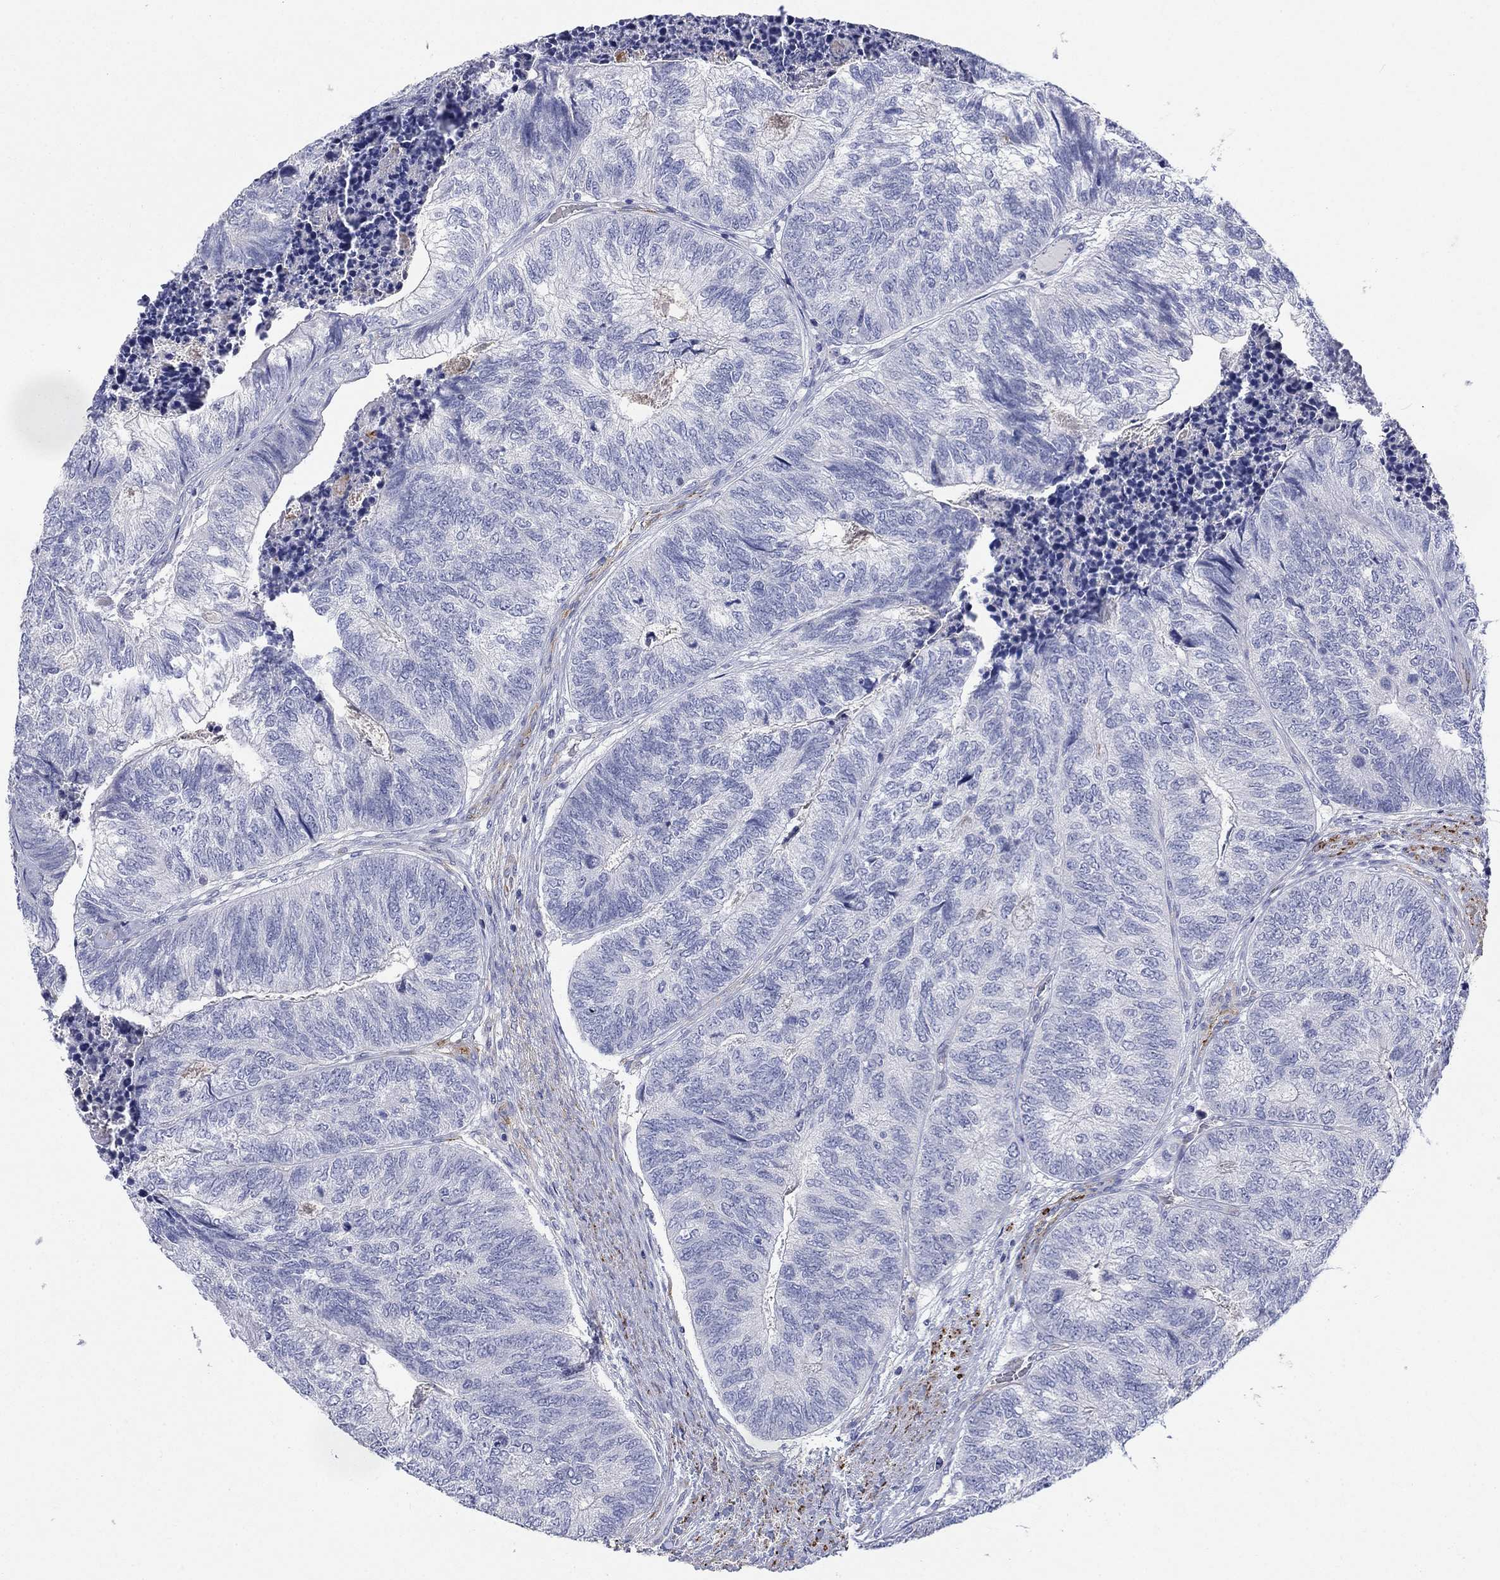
{"staining": {"intensity": "negative", "quantity": "none", "location": "none"}, "tissue": "colorectal cancer", "cell_type": "Tumor cells", "image_type": "cancer", "snomed": [{"axis": "morphology", "description": "Adenocarcinoma, NOS"}, {"axis": "topography", "description": "Colon"}], "caption": "Immunohistochemistry (IHC) histopathology image of neoplastic tissue: adenocarcinoma (colorectal) stained with DAB (3,3'-diaminobenzidine) demonstrates no significant protein expression in tumor cells.", "gene": "PTPRZ1", "patient": {"sex": "female", "age": 67}}